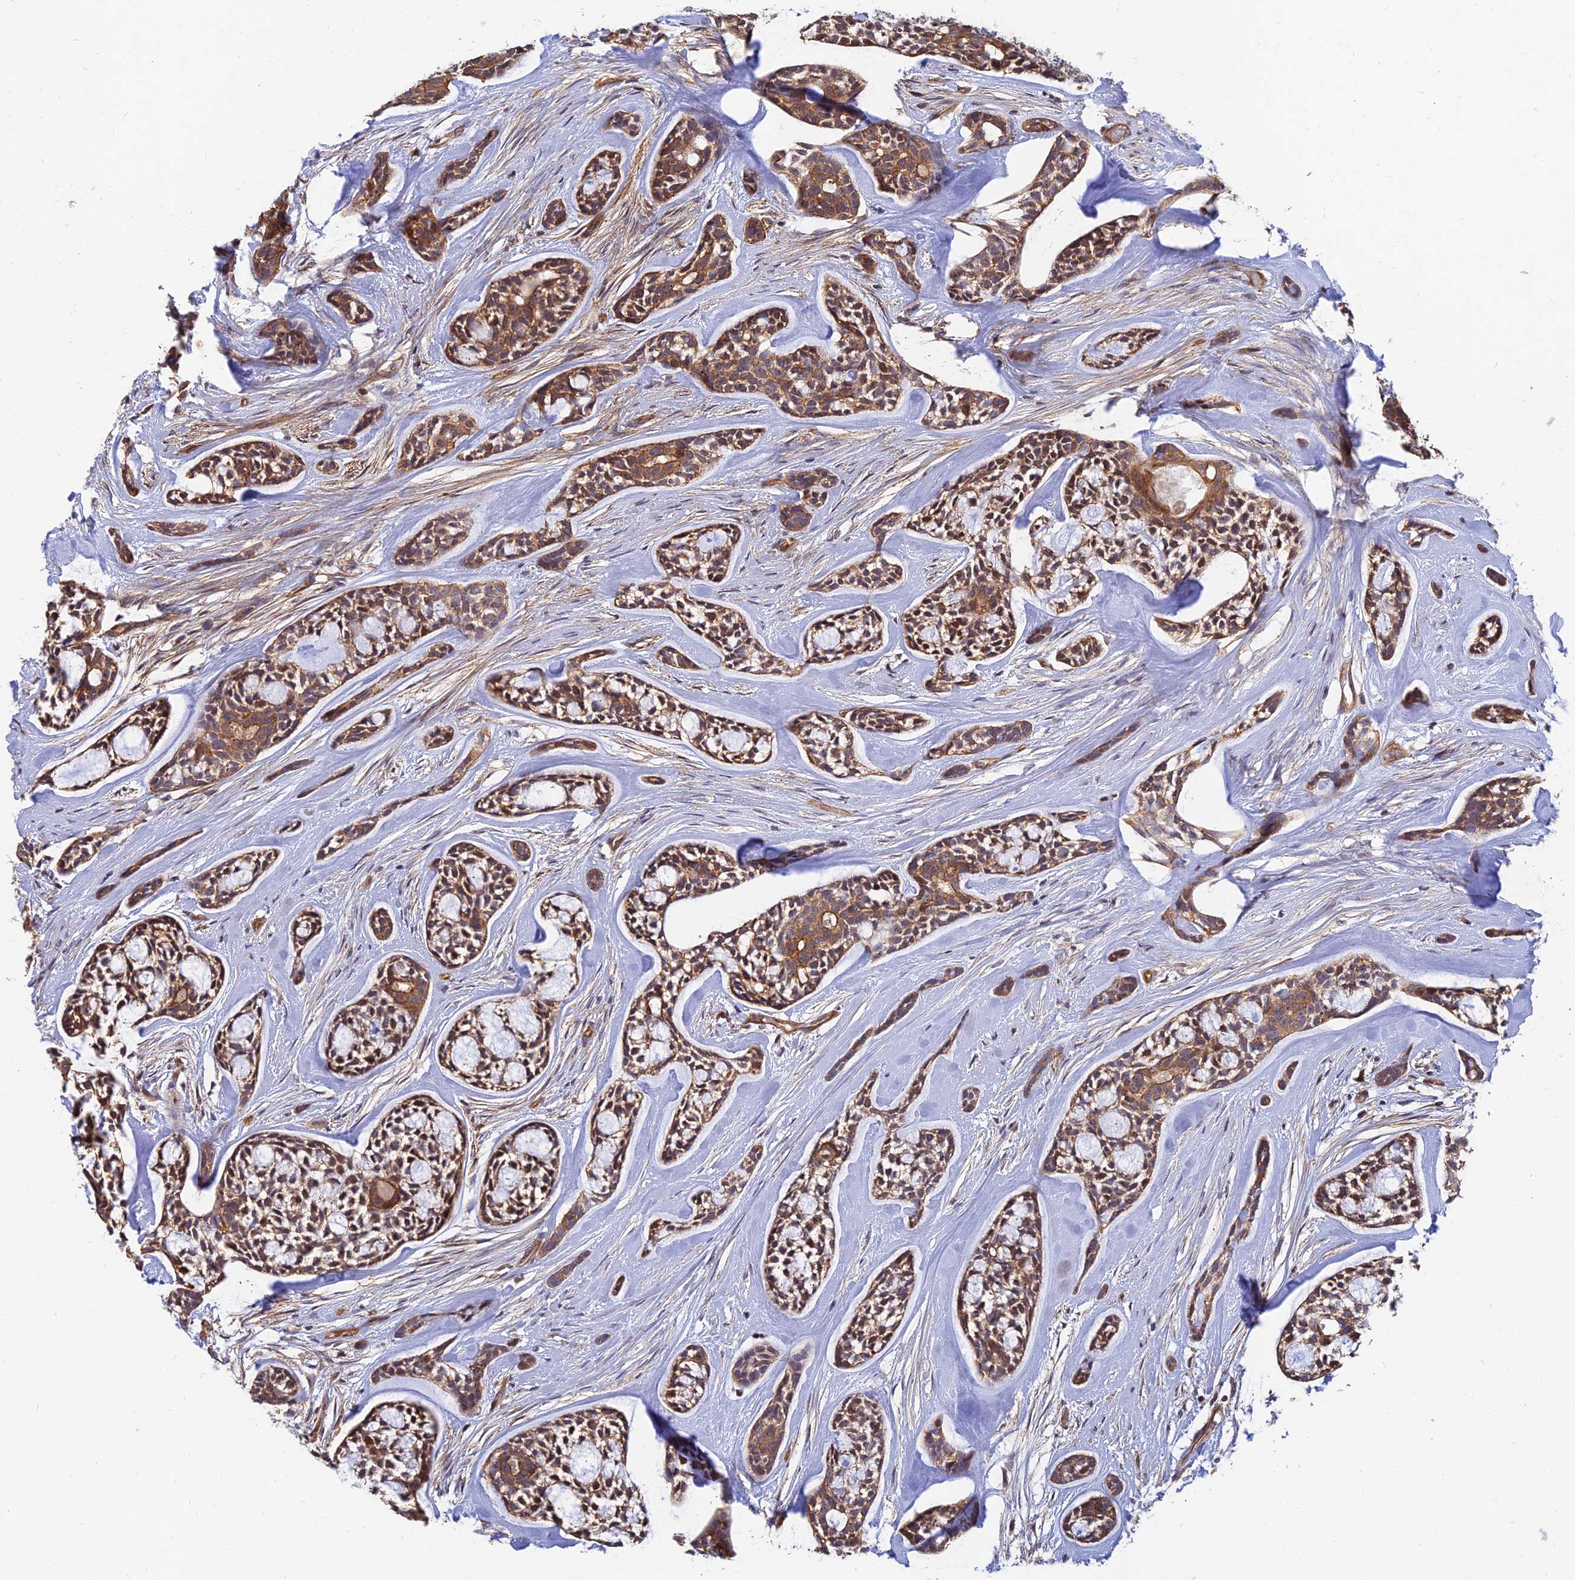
{"staining": {"intensity": "moderate", "quantity": ">75%", "location": "cytoplasmic/membranous"}, "tissue": "head and neck cancer", "cell_type": "Tumor cells", "image_type": "cancer", "snomed": [{"axis": "morphology", "description": "Adenocarcinoma, NOS"}, {"axis": "topography", "description": "Subcutis"}, {"axis": "topography", "description": "Head-Neck"}], "caption": "Moderate cytoplasmic/membranous staining is seen in approximately >75% of tumor cells in adenocarcinoma (head and neck).", "gene": "WDR41", "patient": {"sex": "female", "age": 73}}